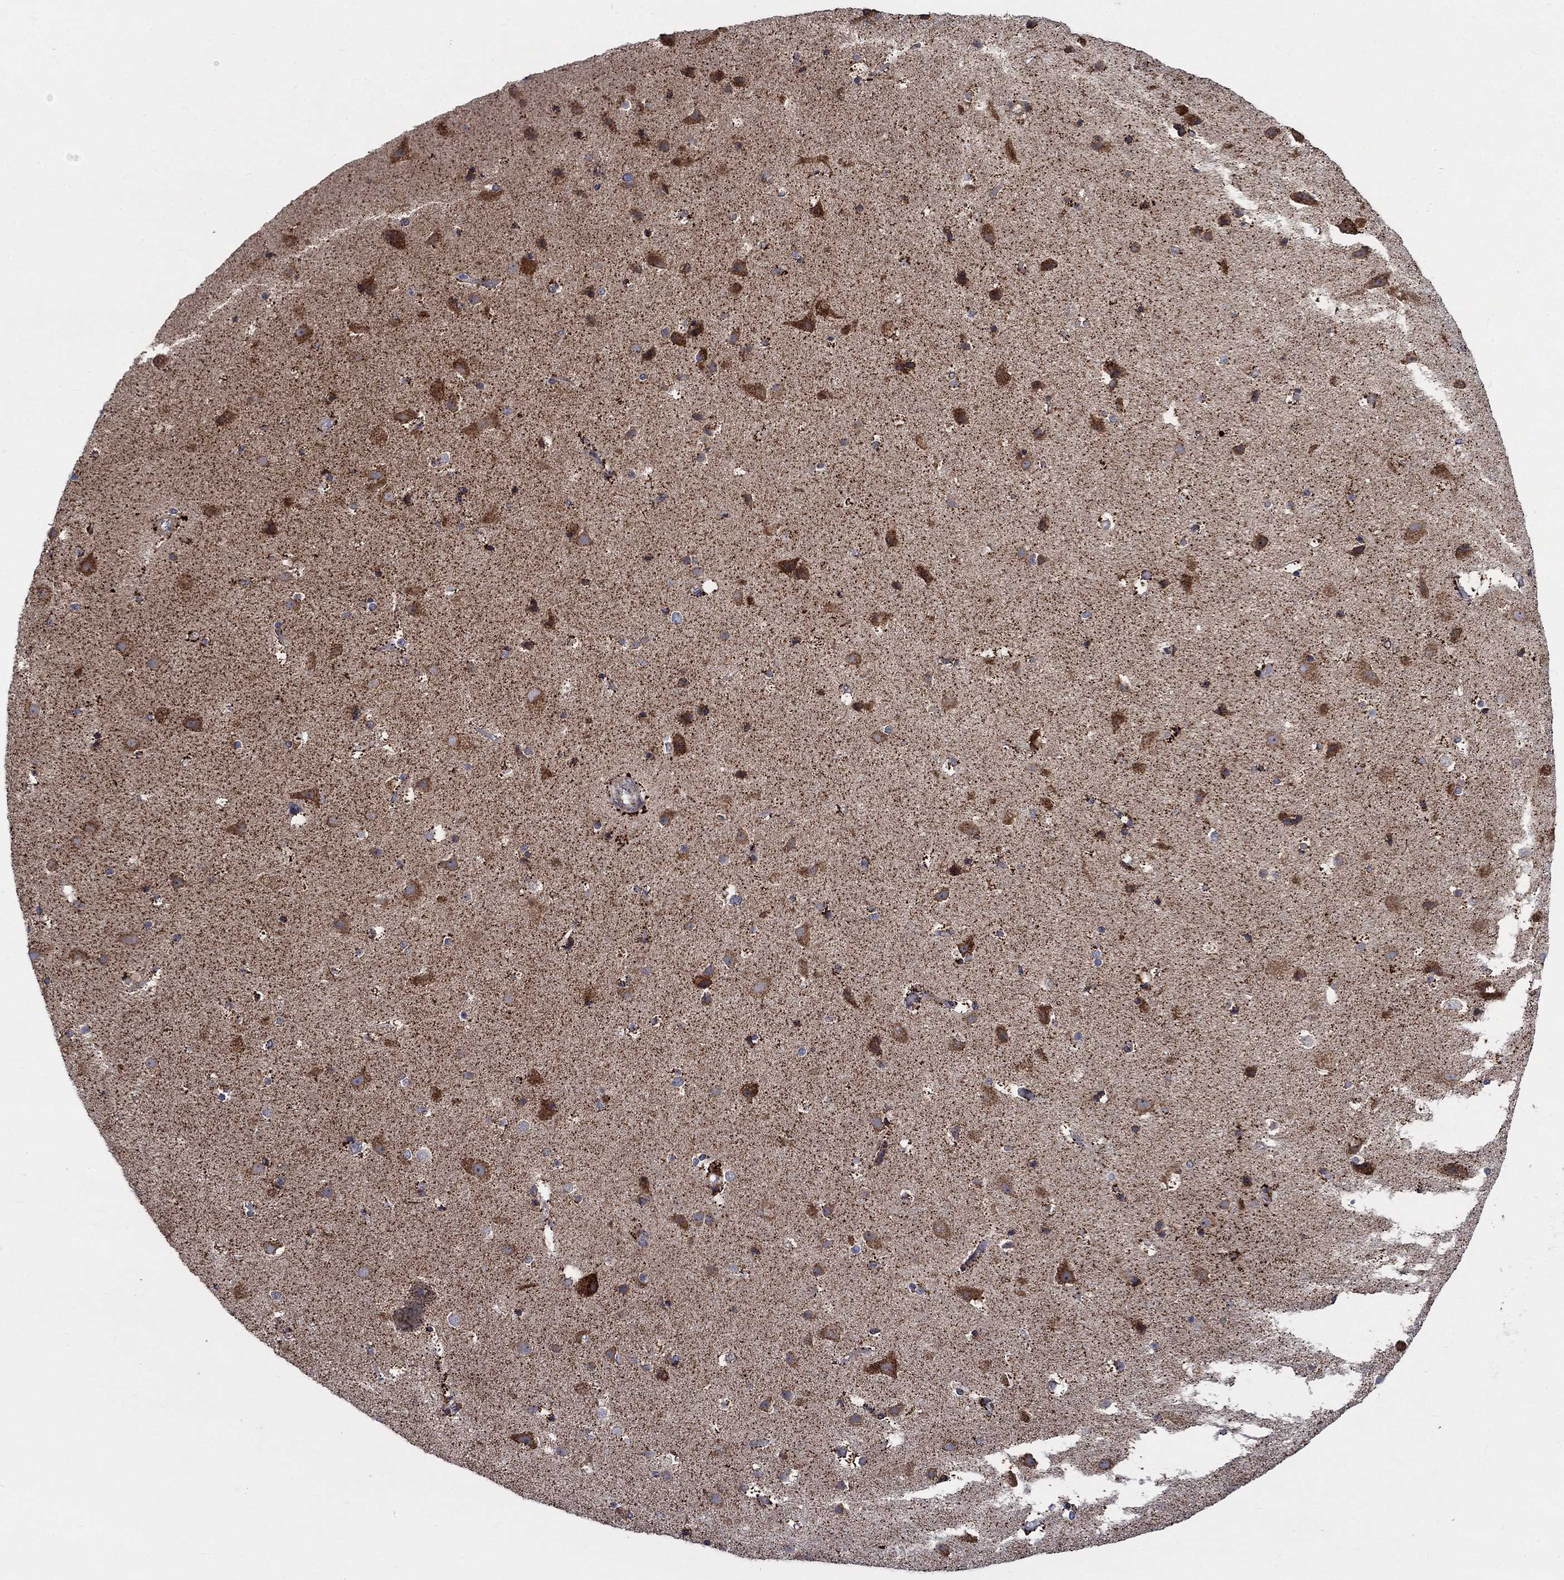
{"staining": {"intensity": "strong", "quantity": "25%-75%", "location": "cytoplasmic/membranous"}, "tissue": "cerebral cortex", "cell_type": "Endothelial cells", "image_type": "normal", "snomed": [{"axis": "morphology", "description": "Normal tissue, NOS"}, {"axis": "topography", "description": "Cerebral cortex"}], "caption": "High-power microscopy captured an immunohistochemistry (IHC) photomicrograph of normal cerebral cortex, revealing strong cytoplasmic/membranous staining in about 25%-75% of endothelial cells. Nuclei are stained in blue.", "gene": "RPLP0", "patient": {"sex": "female", "age": 52}}